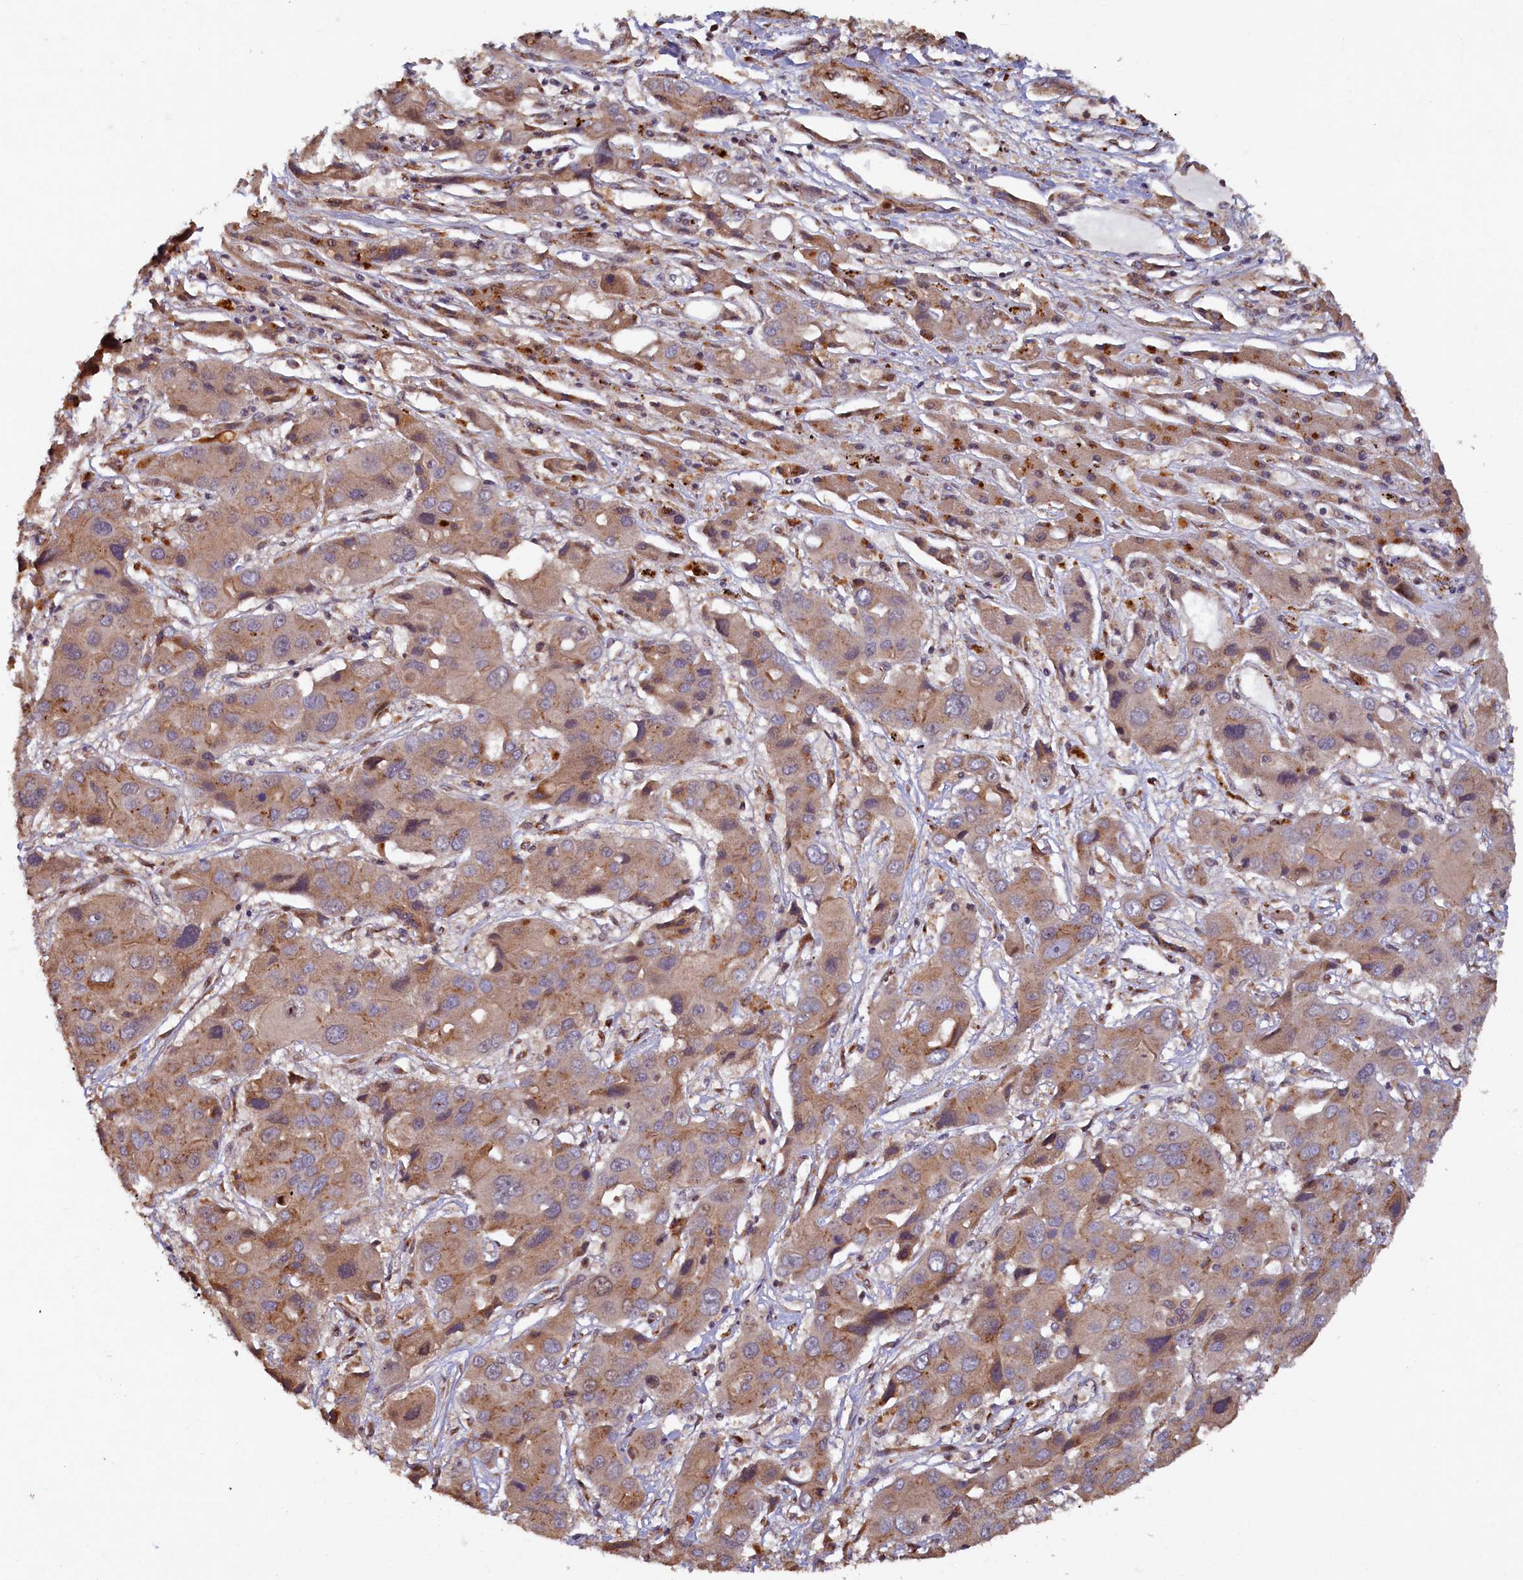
{"staining": {"intensity": "moderate", "quantity": ">75%", "location": "cytoplasmic/membranous"}, "tissue": "liver cancer", "cell_type": "Tumor cells", "image_type": "cancer", "snomed": [{"axis": "morphology", "description": "Cholangiocarcinoma"}, {"axis": "topography", "description": "Liver"}], "caption": "Protein expression analysis of liver cancer exhibits moderate cytoplasmic/membranous expression in approximately >75% of tumor cells. Immunohistochemistry stains the protein of interest in brown and the nuclei are stained blue.", "gene": "TMEM181", "patient": {"sex": "male", "age": 67}}